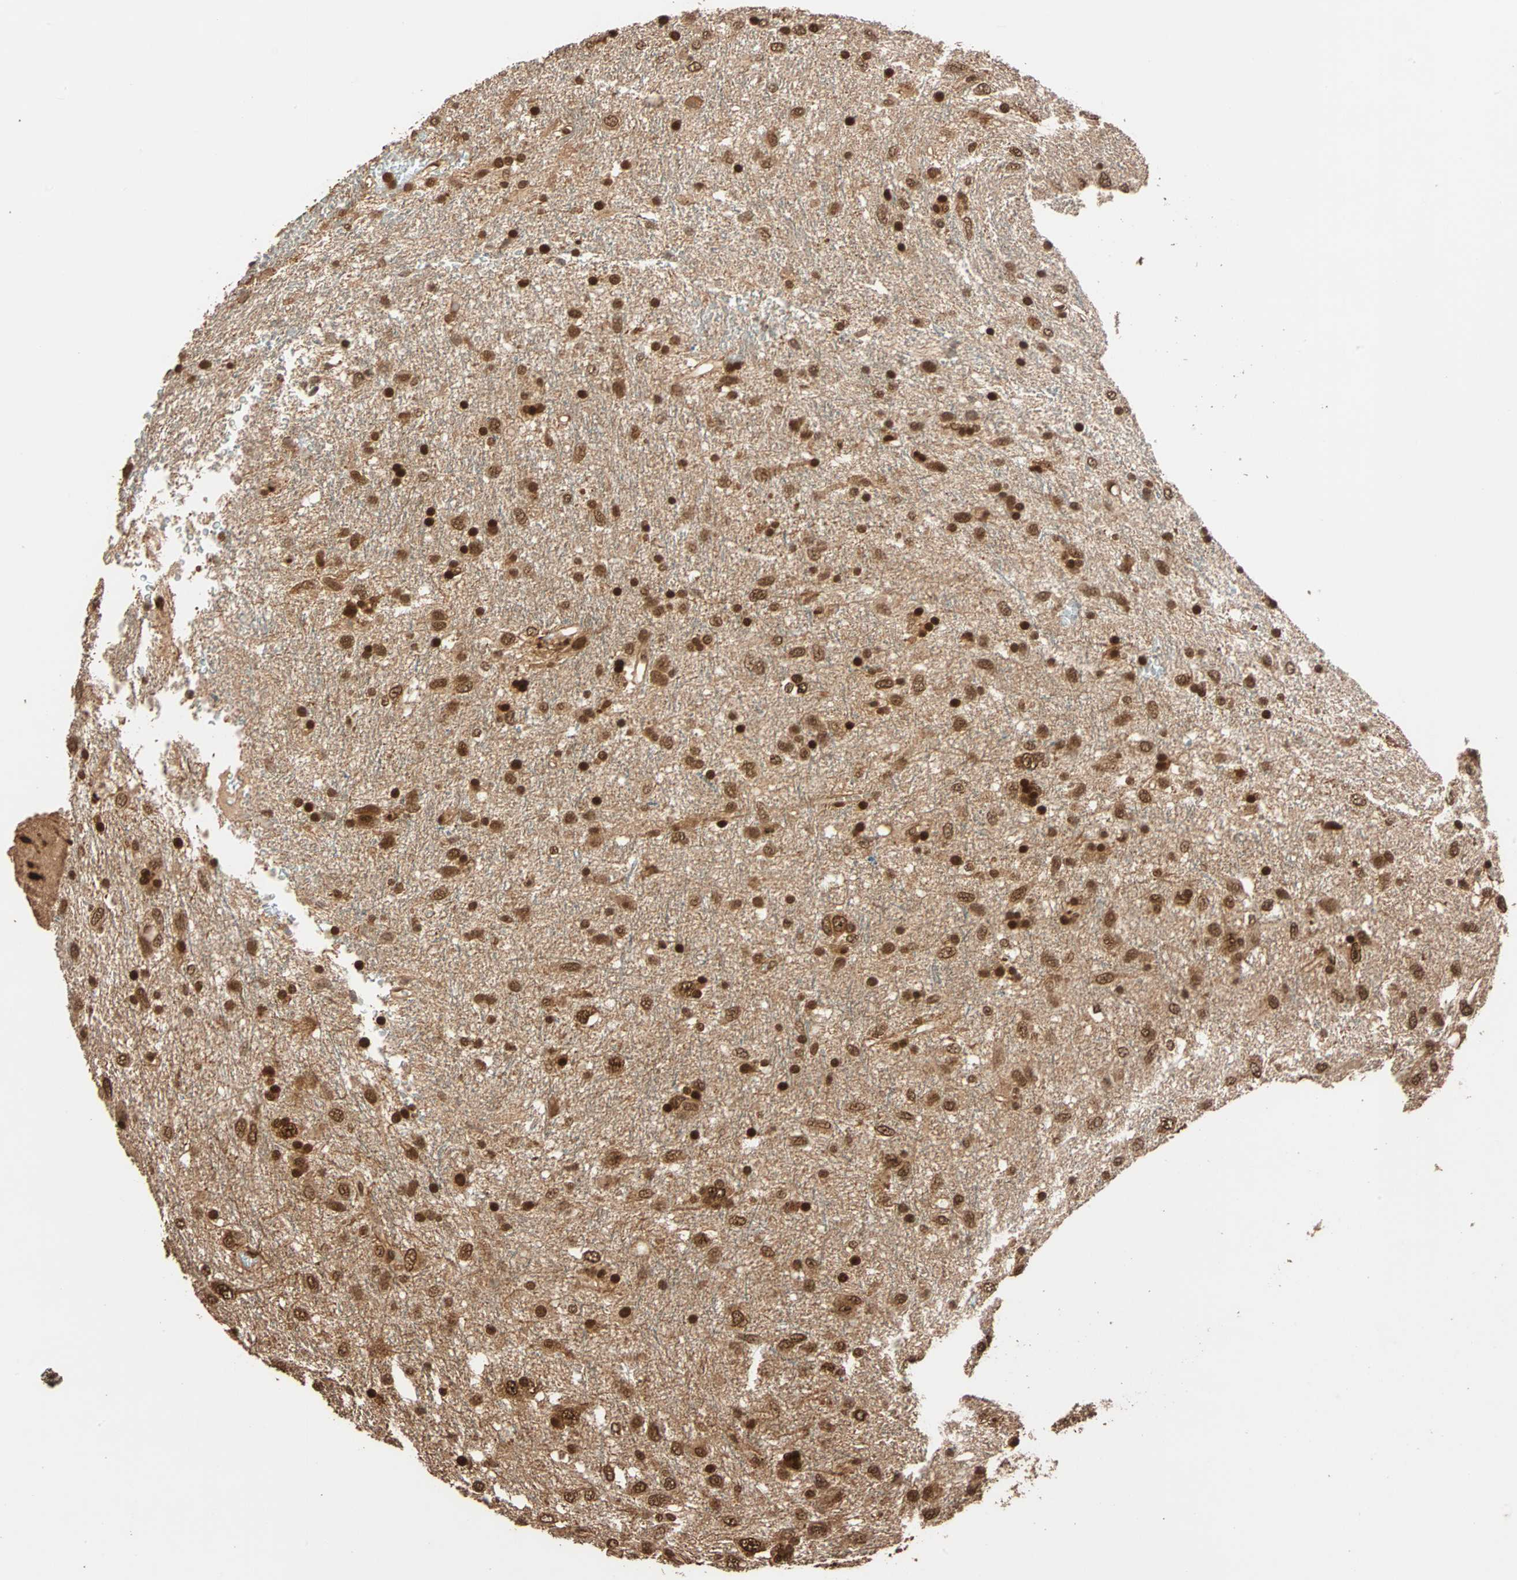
{"staining": {"intensity": "strong", "quantity": ">75%", "location": "nuclear"}, "tissue": "glioma", "cell_type": "Tumor cells", "image_type": "cancer", "snomed": [{"axis": "morphology", "description": "Glioma, malignant, Low grade"}, {"axis": "topography", "description": "Brain"}], "caption": "A high amount of strong nuclear positivity is appreciated in about >75% of tumor cells in glioma tissue.", "gene": "ALKBH5", "patient": {"sex": "male", "age": 77}}